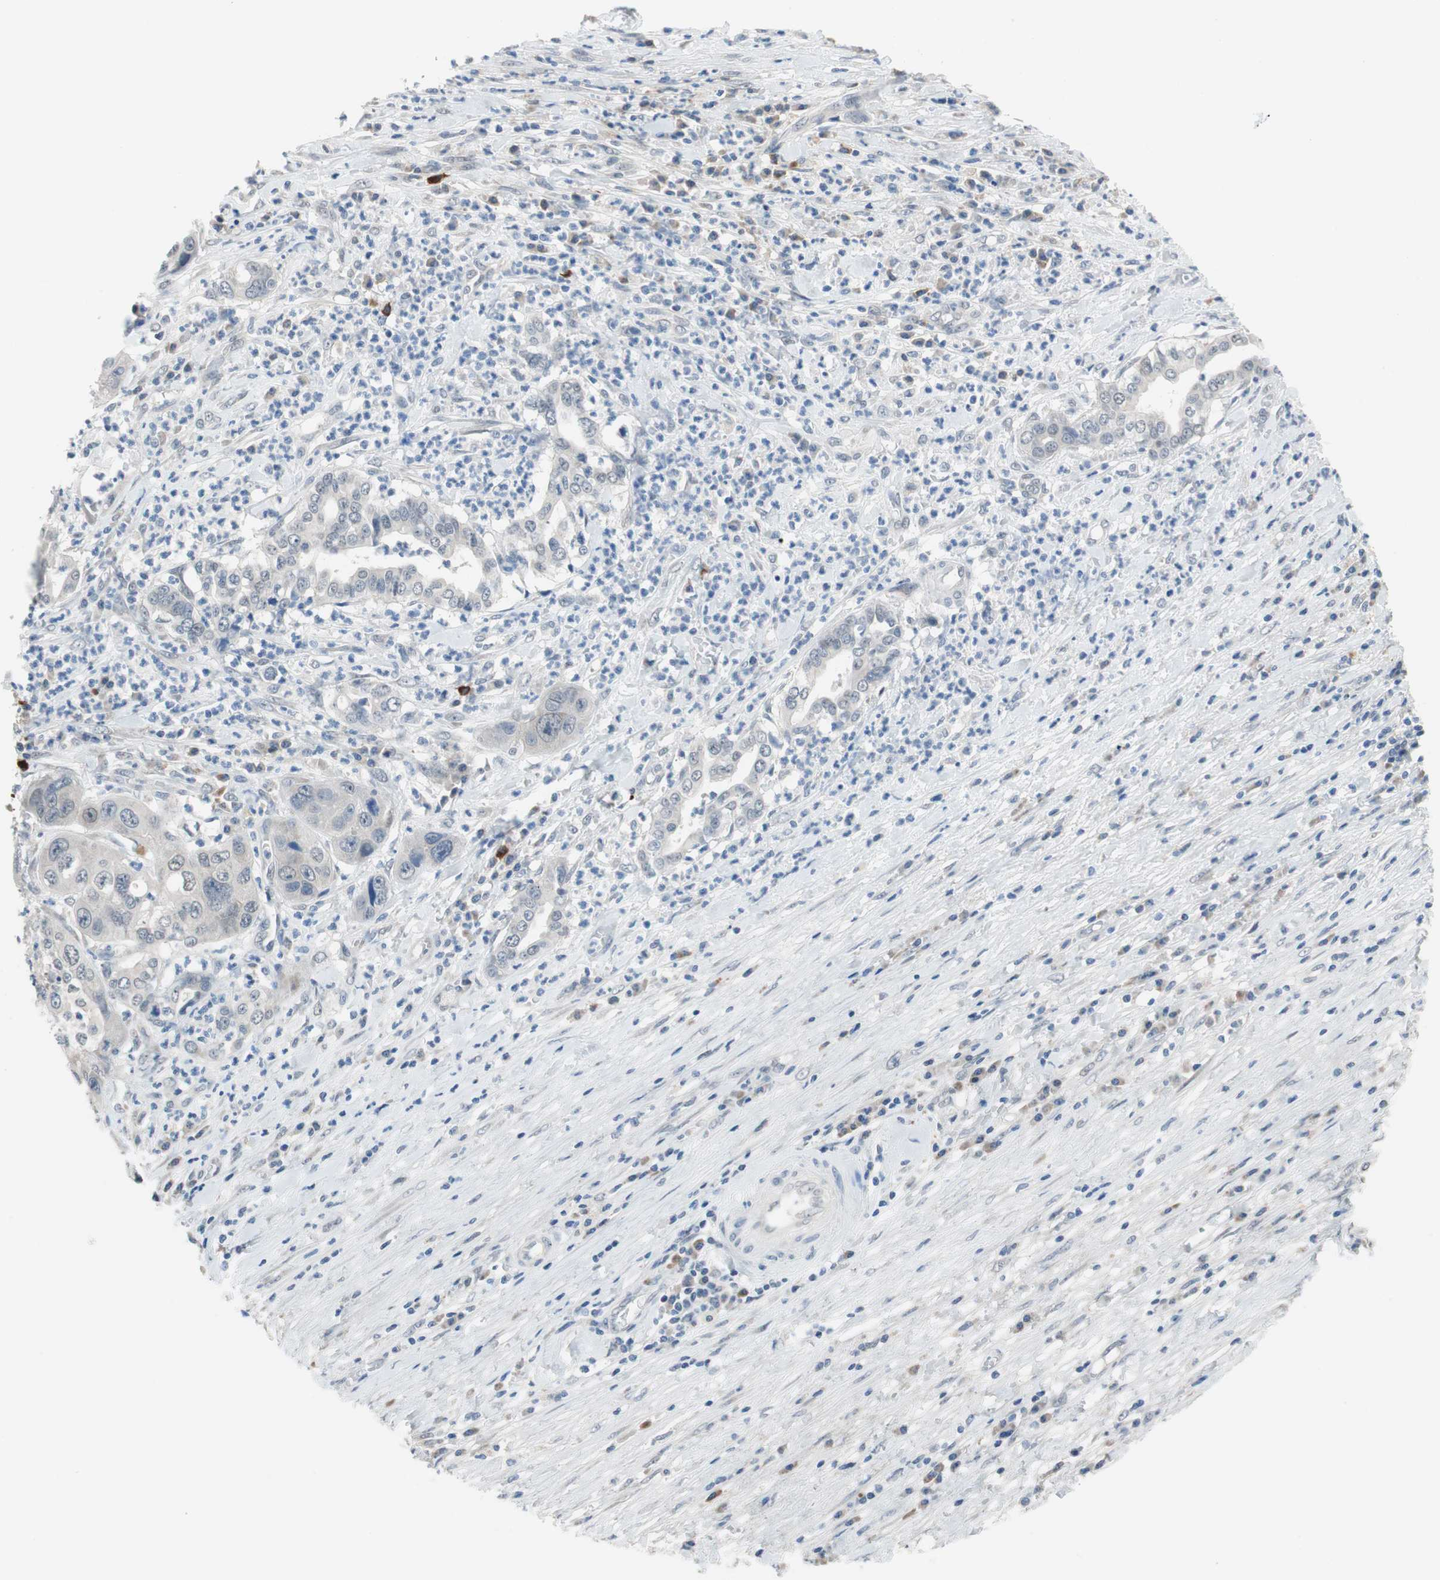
{"staining": {"intensity": "weak", "quantity": "<25%", "location": "nuclear"}, "tissue": "liver cancer", "cell_type": "Tumor cells", "image_type": "cancer", "snomed": [{"axis": "morphology", "description": "Cholangiocarcinoma"}, {"axis": "topography", "description": "Liver"}], "caption": "Immunohistochemistry photomicrograph of neoplastic tissue: liver cholangiocarcinoma stained with DAB (3,3'-diaminobenzidine) exhibits no significant protein positivity in tumor cells. (DAB immunohistochemistry with hematoxylin counter stain).", "gene": "GRHL1", "patient": {"sex": "female", "age": 61}}